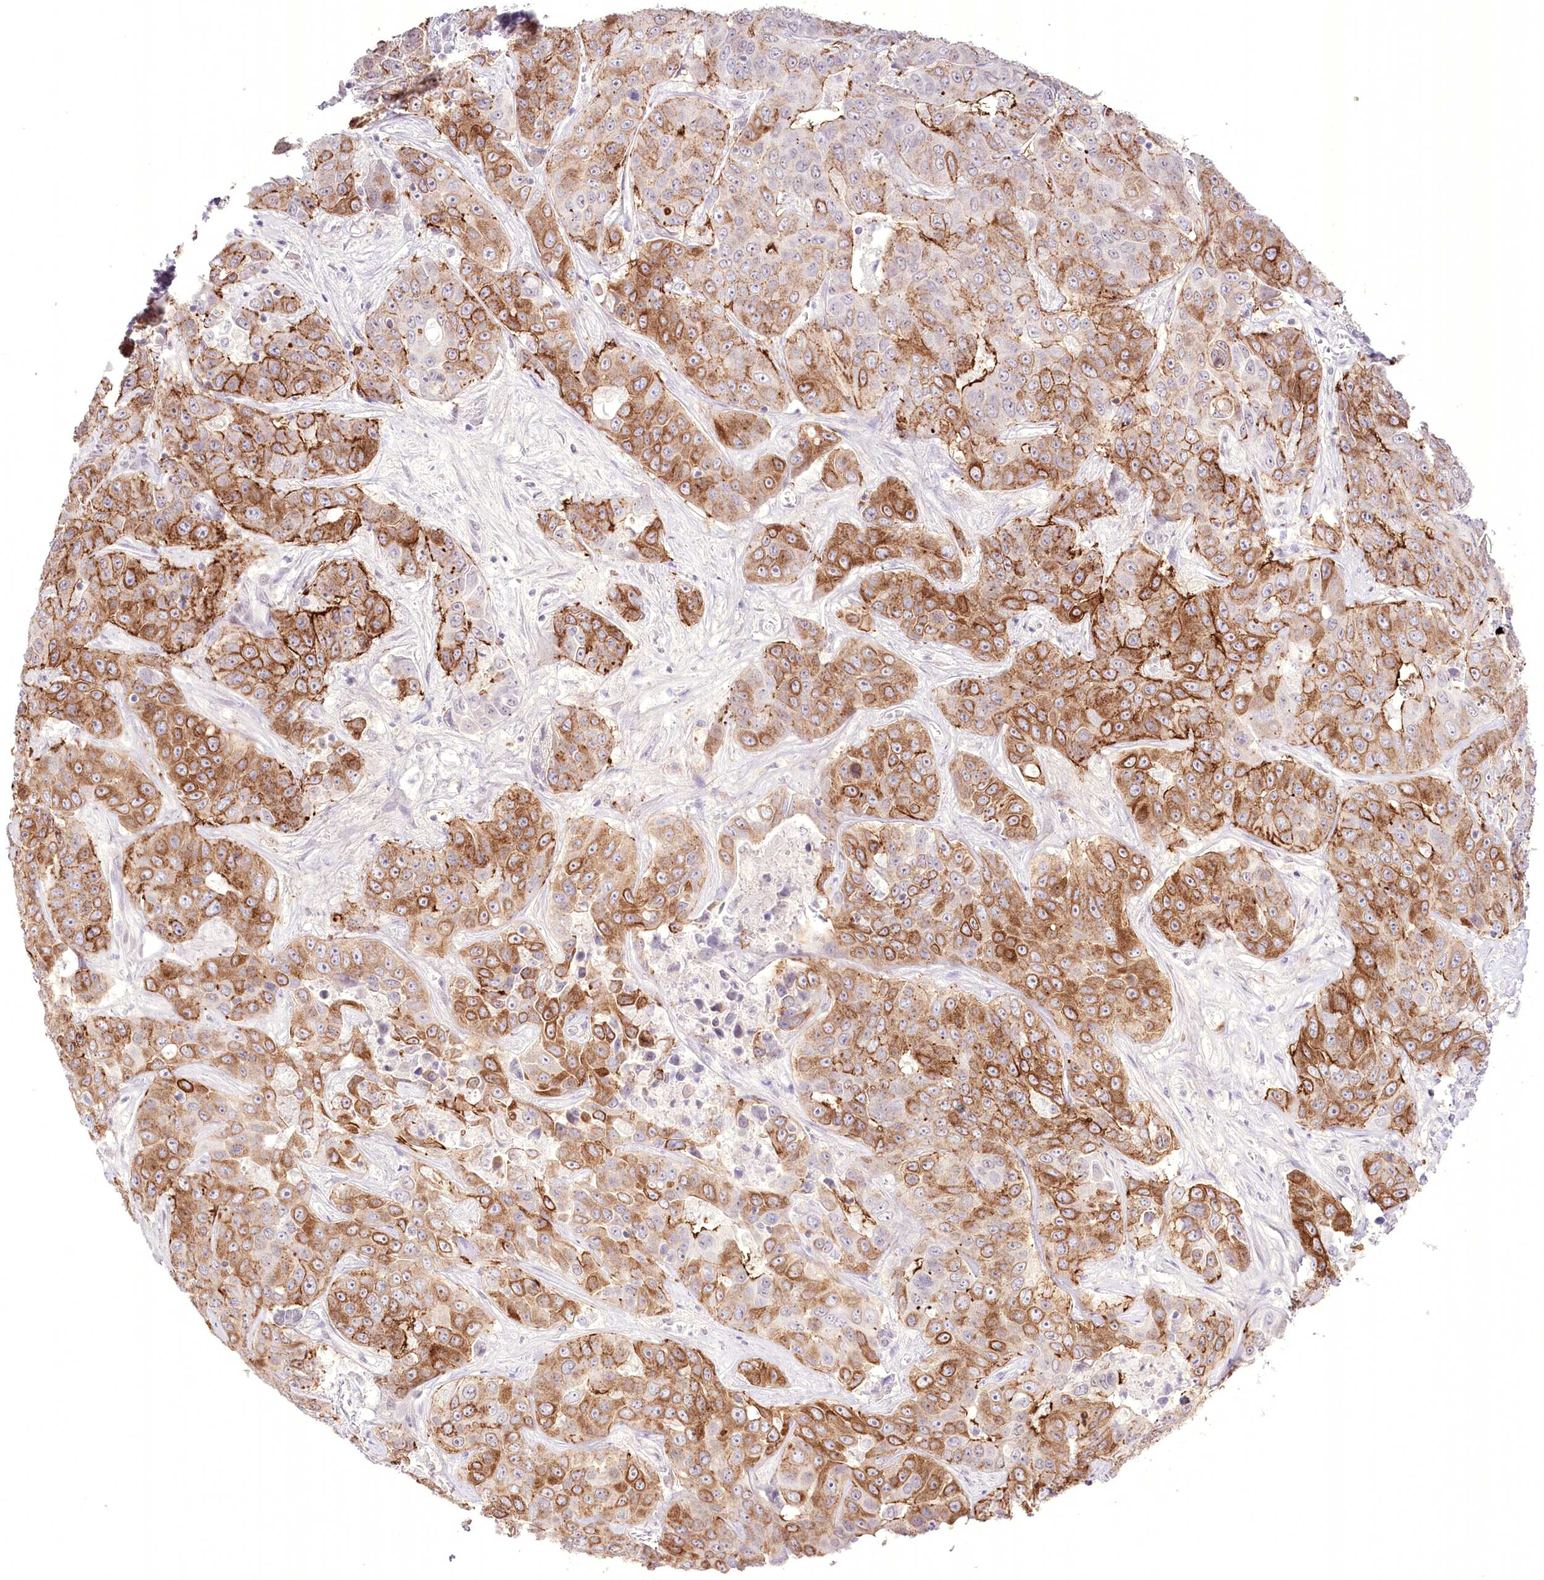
{"staining": {"intensity": "moderate", "quantity": ">75%", "location": "cytoplasmic/membranous"}, "tissue": "liver cancer", "cell_type": "Tumor cells", "image_type": "cancer", "snomed": [{"axis": "morphology", "description": "Cholangiocarcinoma"}, {"axis": "topography", "description": "Liver"}], "caption": "IHC (DAB (3,3'-diaminobenzidine)) staining of cholangiocarcinoma (liver) demonstrates moderate cytoplasmic/membranous protein expression in approximately >75% of tumor cells. (Brightfield microscopy of DAB IHC at high magnification).", "gene": "SLC39A10", "patient": {"sex": "female", "age": 52}}